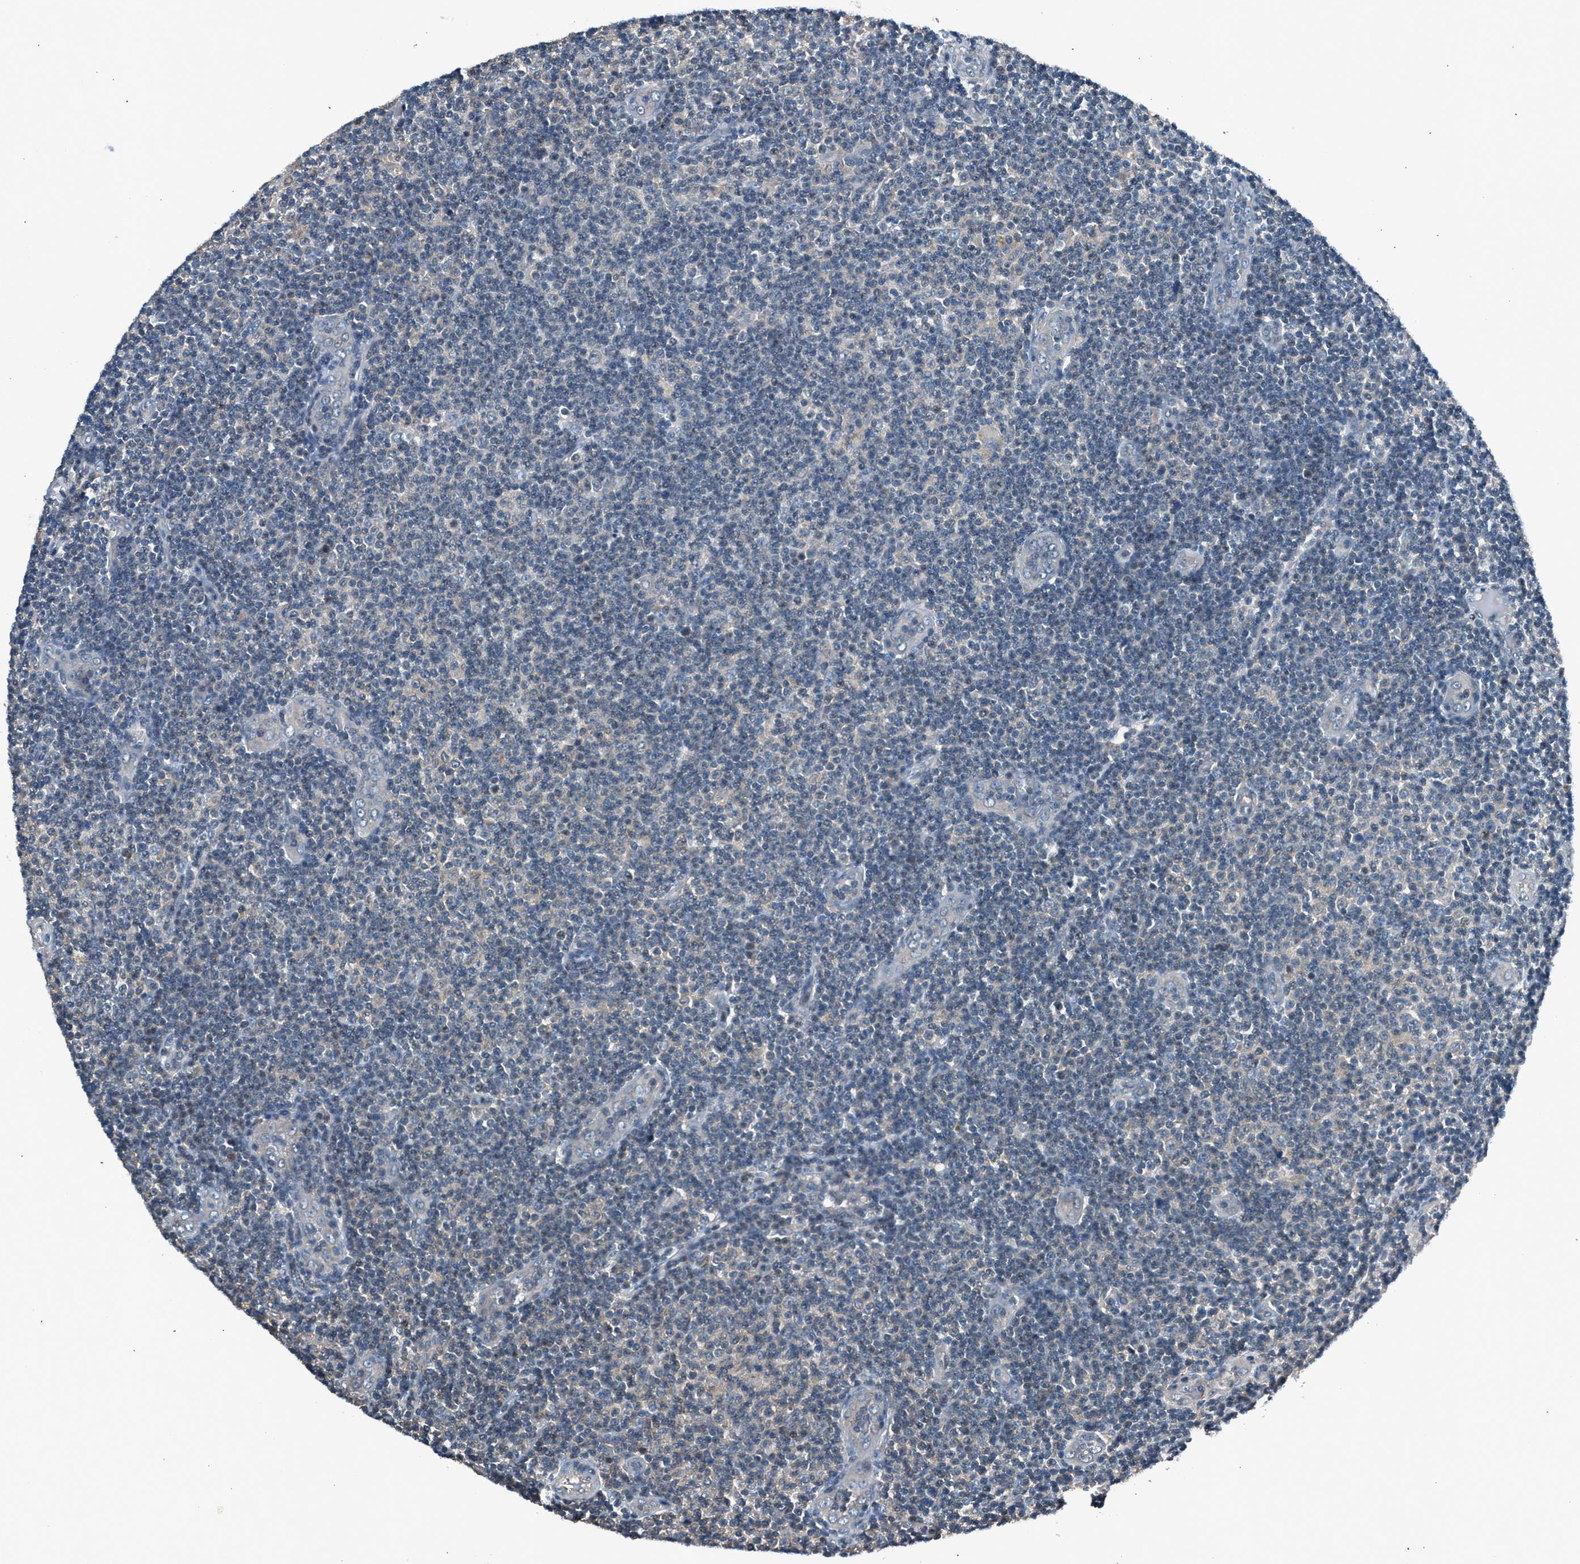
{"staining": {"intensity": "negative", "quantity": "none", "location": "none"}, "tissue": "lymphoma", "cell_type": "Tumor cells", "image_type": "cancer", "snomed": [{"axis": "morphology", "description": "Malignant lymphoma, non-Hodgkin's type, Low grade"}, {"axis": "topography", "description": "Lymph node"}], "caption": "Tumor cells are negative for protein expression in human low-grade malignant lymphoma, non-Hodgkin's type.", "gene": "LMLN", "patient": {"sex": "male", "age": 83}}